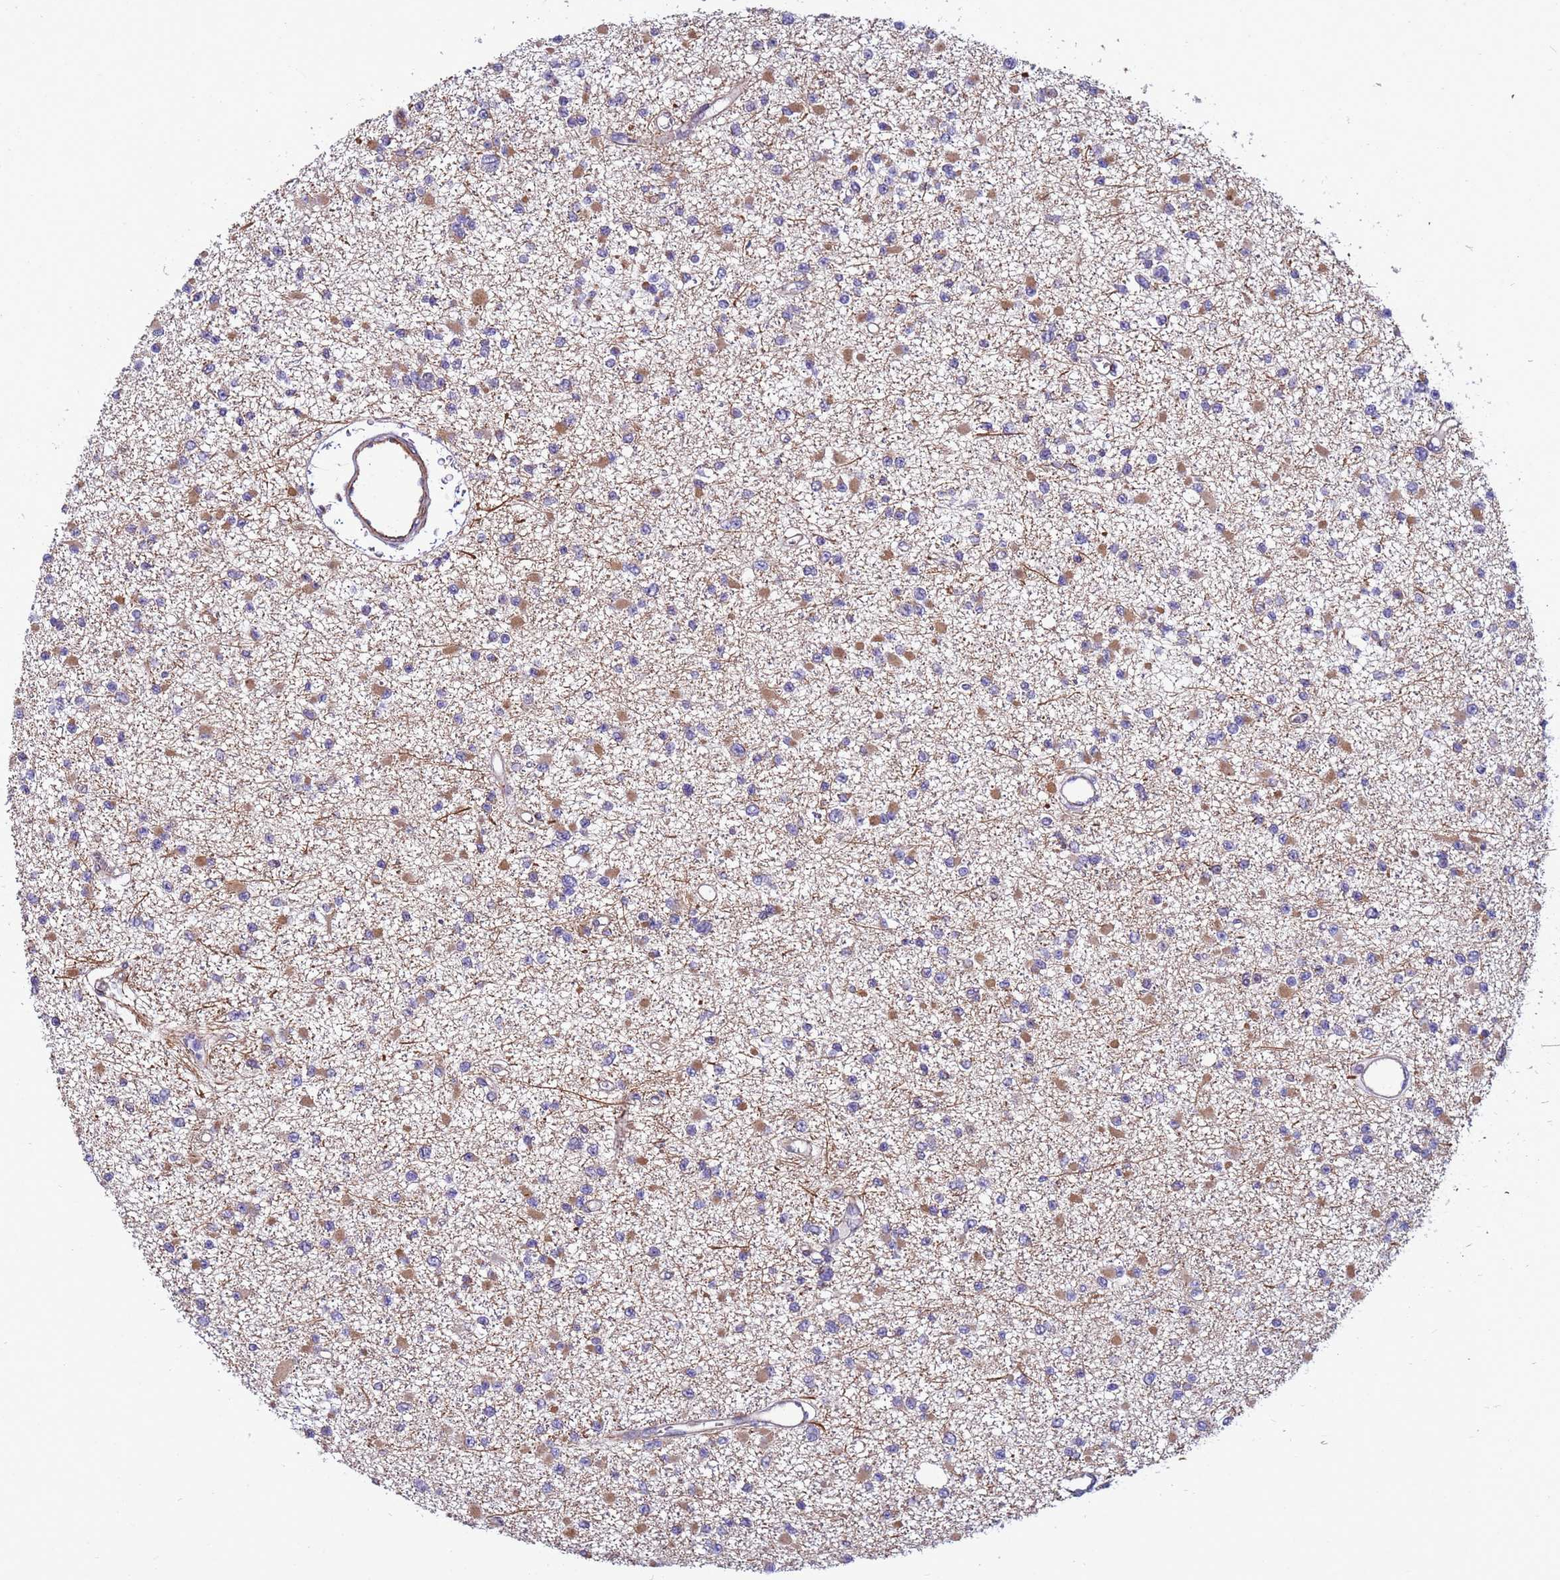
{"staining": {"intensity": "weak", "quantity": "<25%", "location": "cytoplasmic/membranous"}, "tissue": "glioma", "cell_type": "Tumor cells", "image_type": "cancer", "snomed": [{"axis": "morphology", "description": "Glioma, malignant, Low grade"}, {"axis": "topography", "description": "Brain"}], "caption": "The immunohistochemistry photomicrograph has no significant staining in tumor cells of glioma tissue.", "gene": "MCRIP1", "patient": {"sex": "female", "age": 22}}